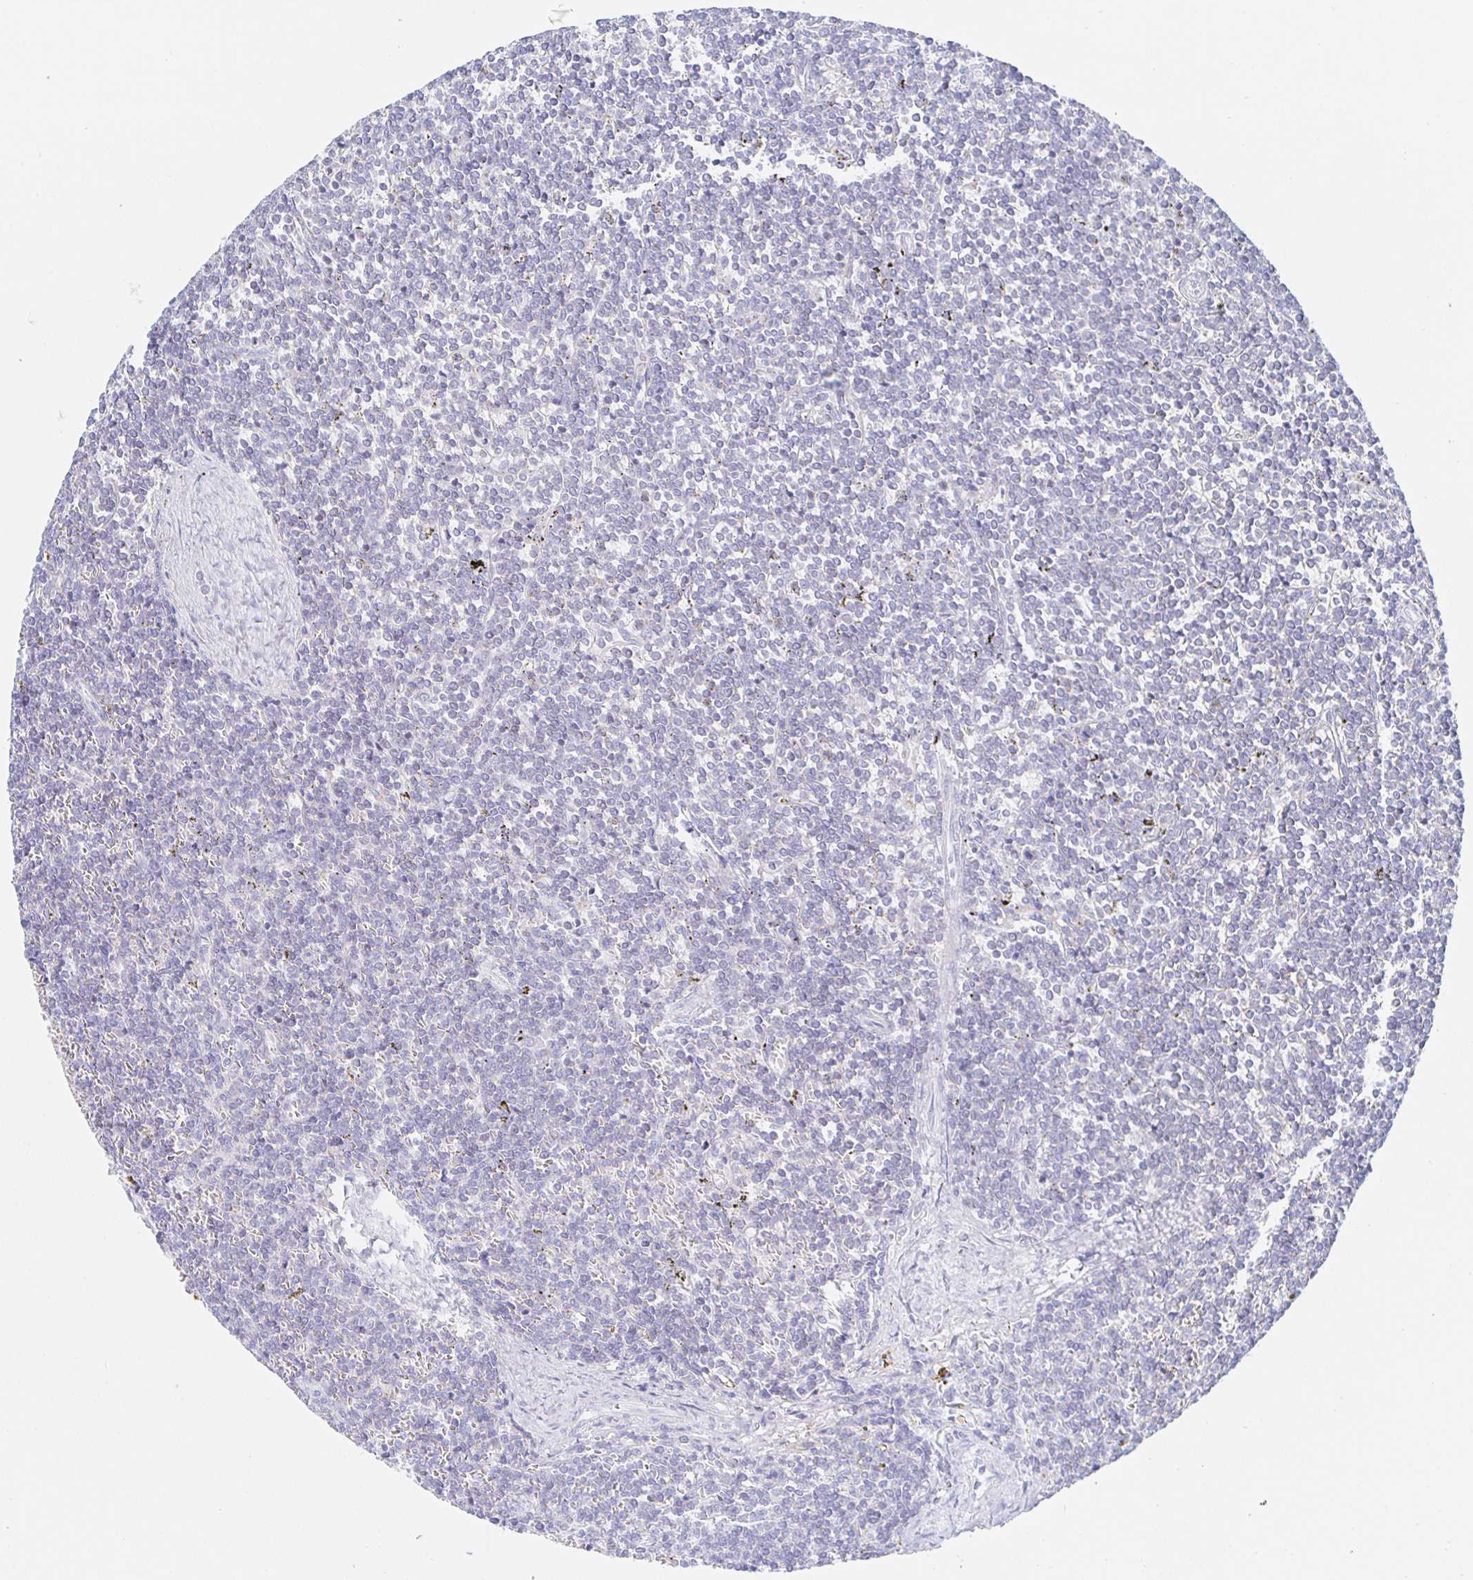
{"staining": {"intensity": "negative", "quantity": "none", "location": "none"}, "tissue": "lymphoma", "cell_type": "Tumor cells", "image_type": "cancer", "snomed": [{"axis": "morphology", "description": "Malignant lymphoma, non-Hodgkin's type, Low grade"}, {"axis": "topography", "description": "Spleen"}], "caption": "Immunohistochemistry (IHC) micrograph of neoplastic tissue: lymphoma stained with DAB reveals no significant protein positivity in tumor cells.", "gene": "SYNGR4", "patient": {"sex": "male", "age": 78}}